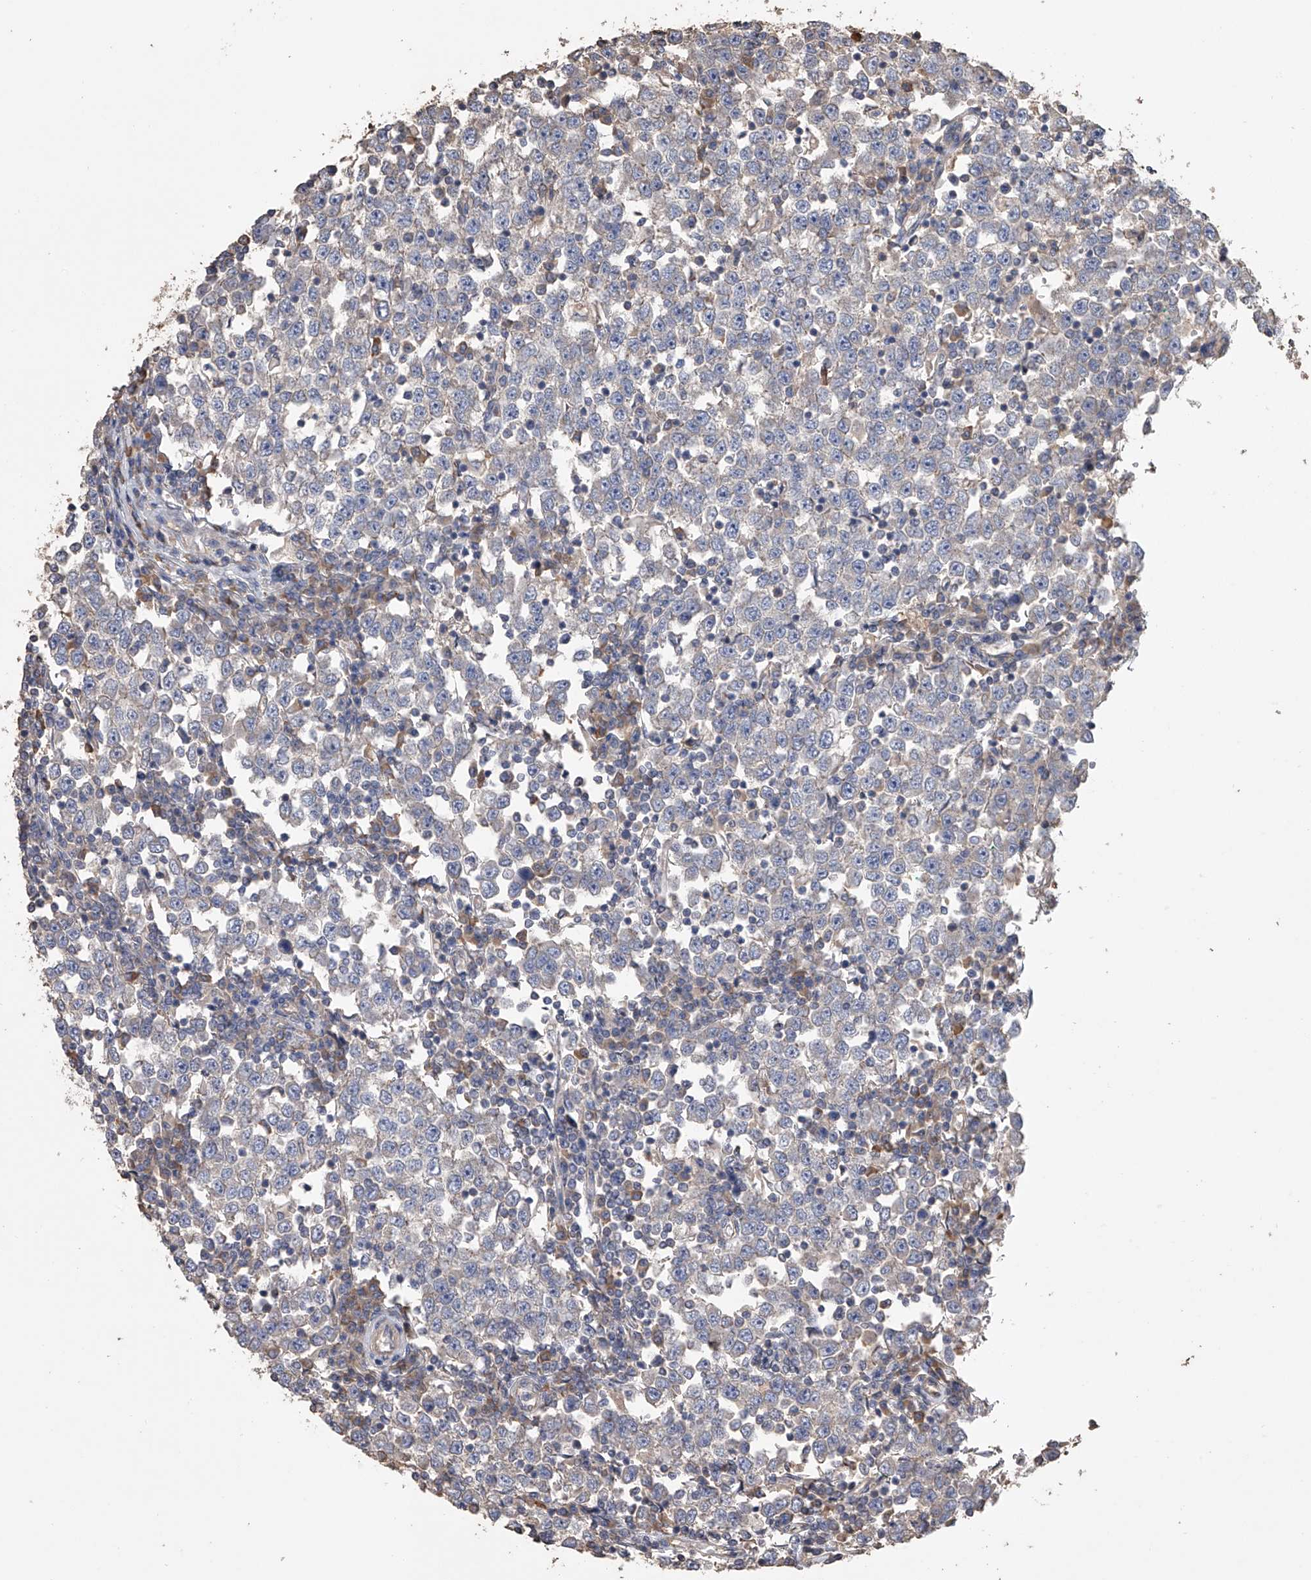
{"staining": {"intensity": "negative", "quantity": "none", "location": "none"}, "tissue": "testis cancer", "cell_type": "Tumor cells", "image_type": "cancer", "snomed": [{"axis": "morphology", "description": "Seminoma, NOS"}, {"axis": "topography", "description": "Testis"}], "caption": "High power microscopy photomicrograph of an immunohistochemistry (IHC) image of seminoma (testis), revealing no significant staining in tumor cells. (Brightfield microscopy of DAB (3,3'-diaminobenzidine) immunohistochemistry at high magnification).", "gene": "ZNF343", "patient": {"sex": "male", "age": 65}}